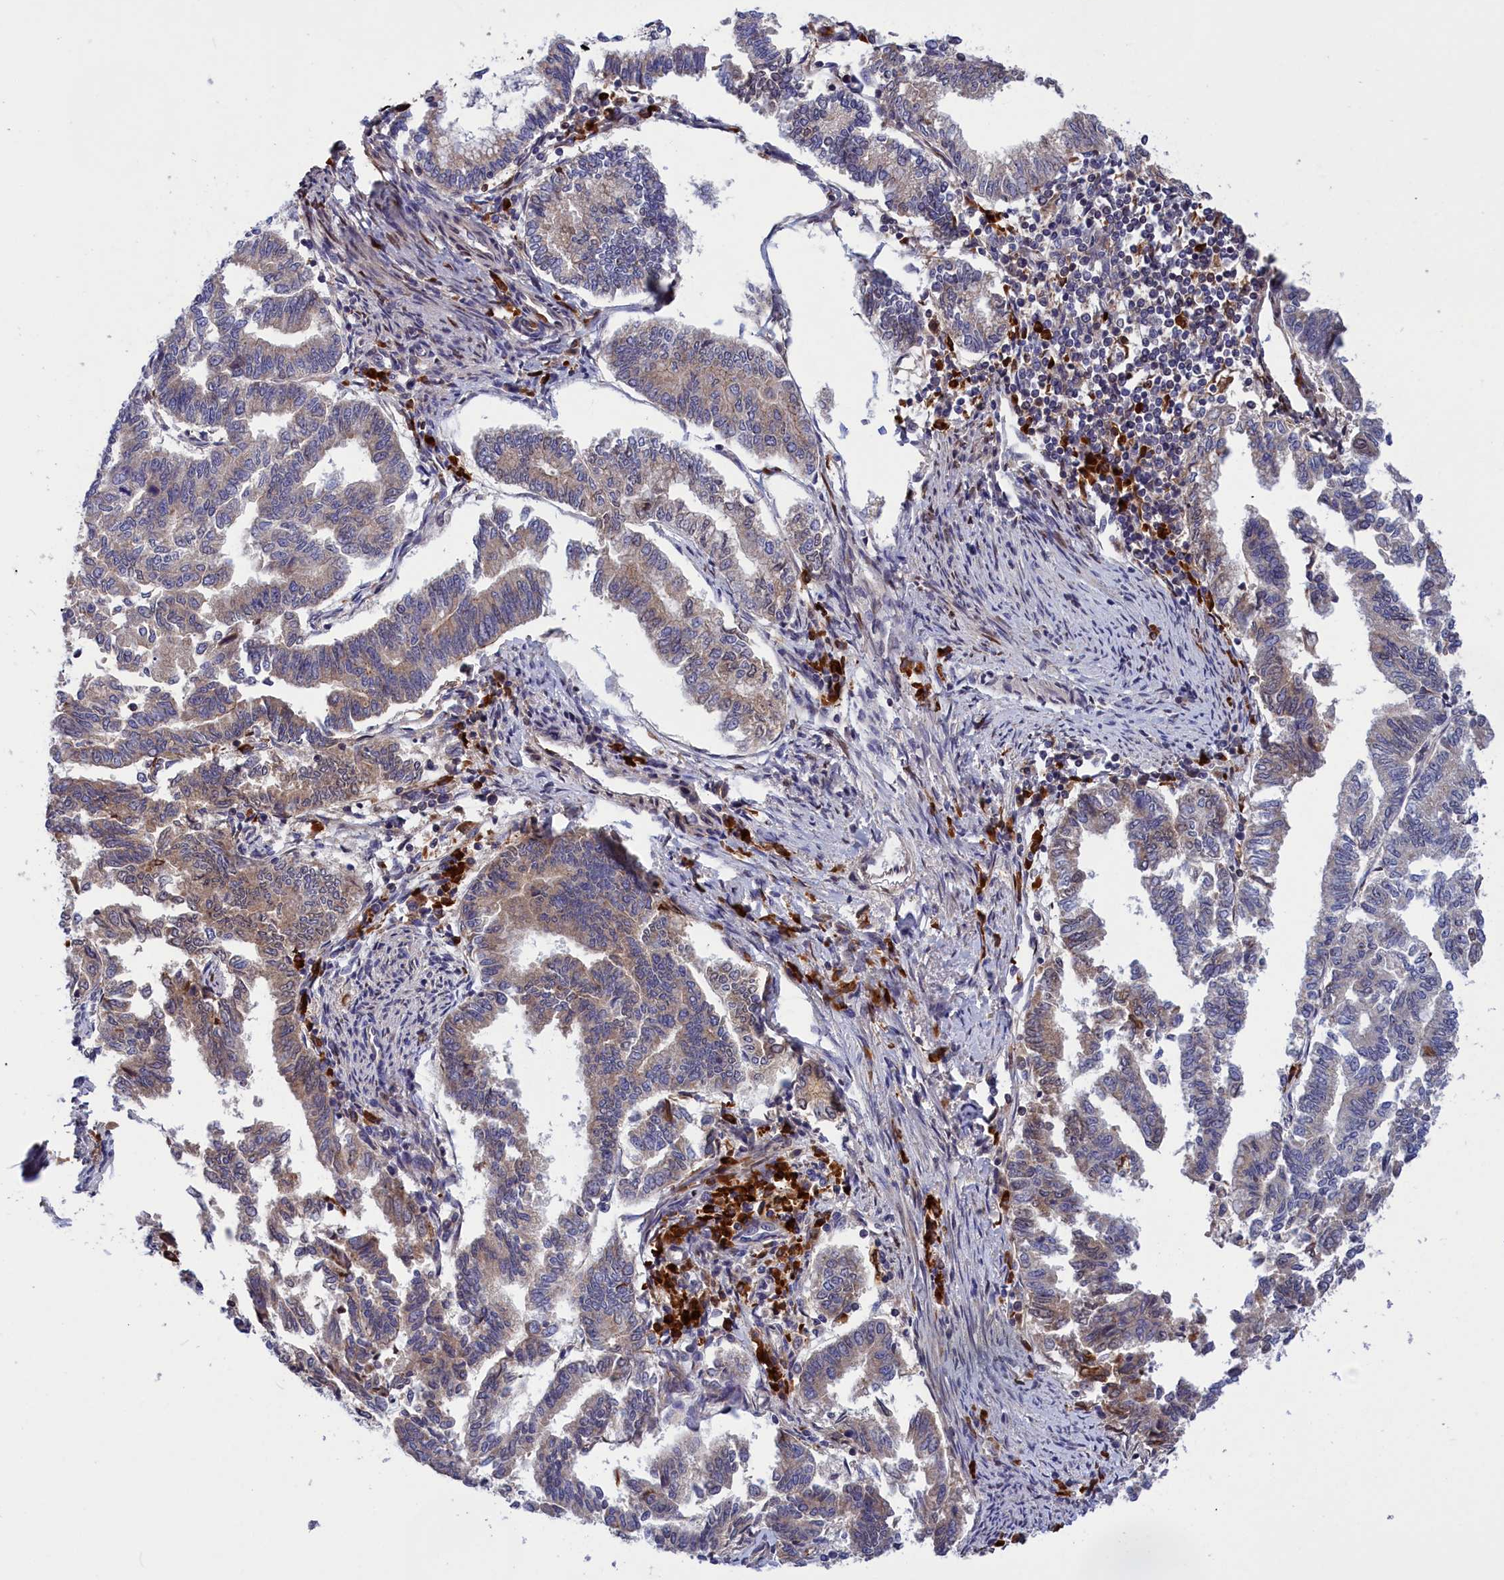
{"staining": {"intensity": "weak", "quantity": "25%-75%", "location": "cytoplasmic/membranous"}, "tissue": "endometrial cancer", "cell_type": "Tumor cells", "image_type": "cancer", "snomed": [{"axis": "morphology", "description": "Adenocarcinoma, NOS"}, {"axis": "topography", "description": "Endometrium"}], "caption": "Adenocarcinoma (endometrial) was stained to show a protein in brown. There is low levels of weak cytoplasmic/membranous expression in about 25%-75% of tumor cells. (Brightfield microscopy of DAB IHC at high magnification).", "gene": "CRACD", "patient": {"sex": "female", "age": 79}}